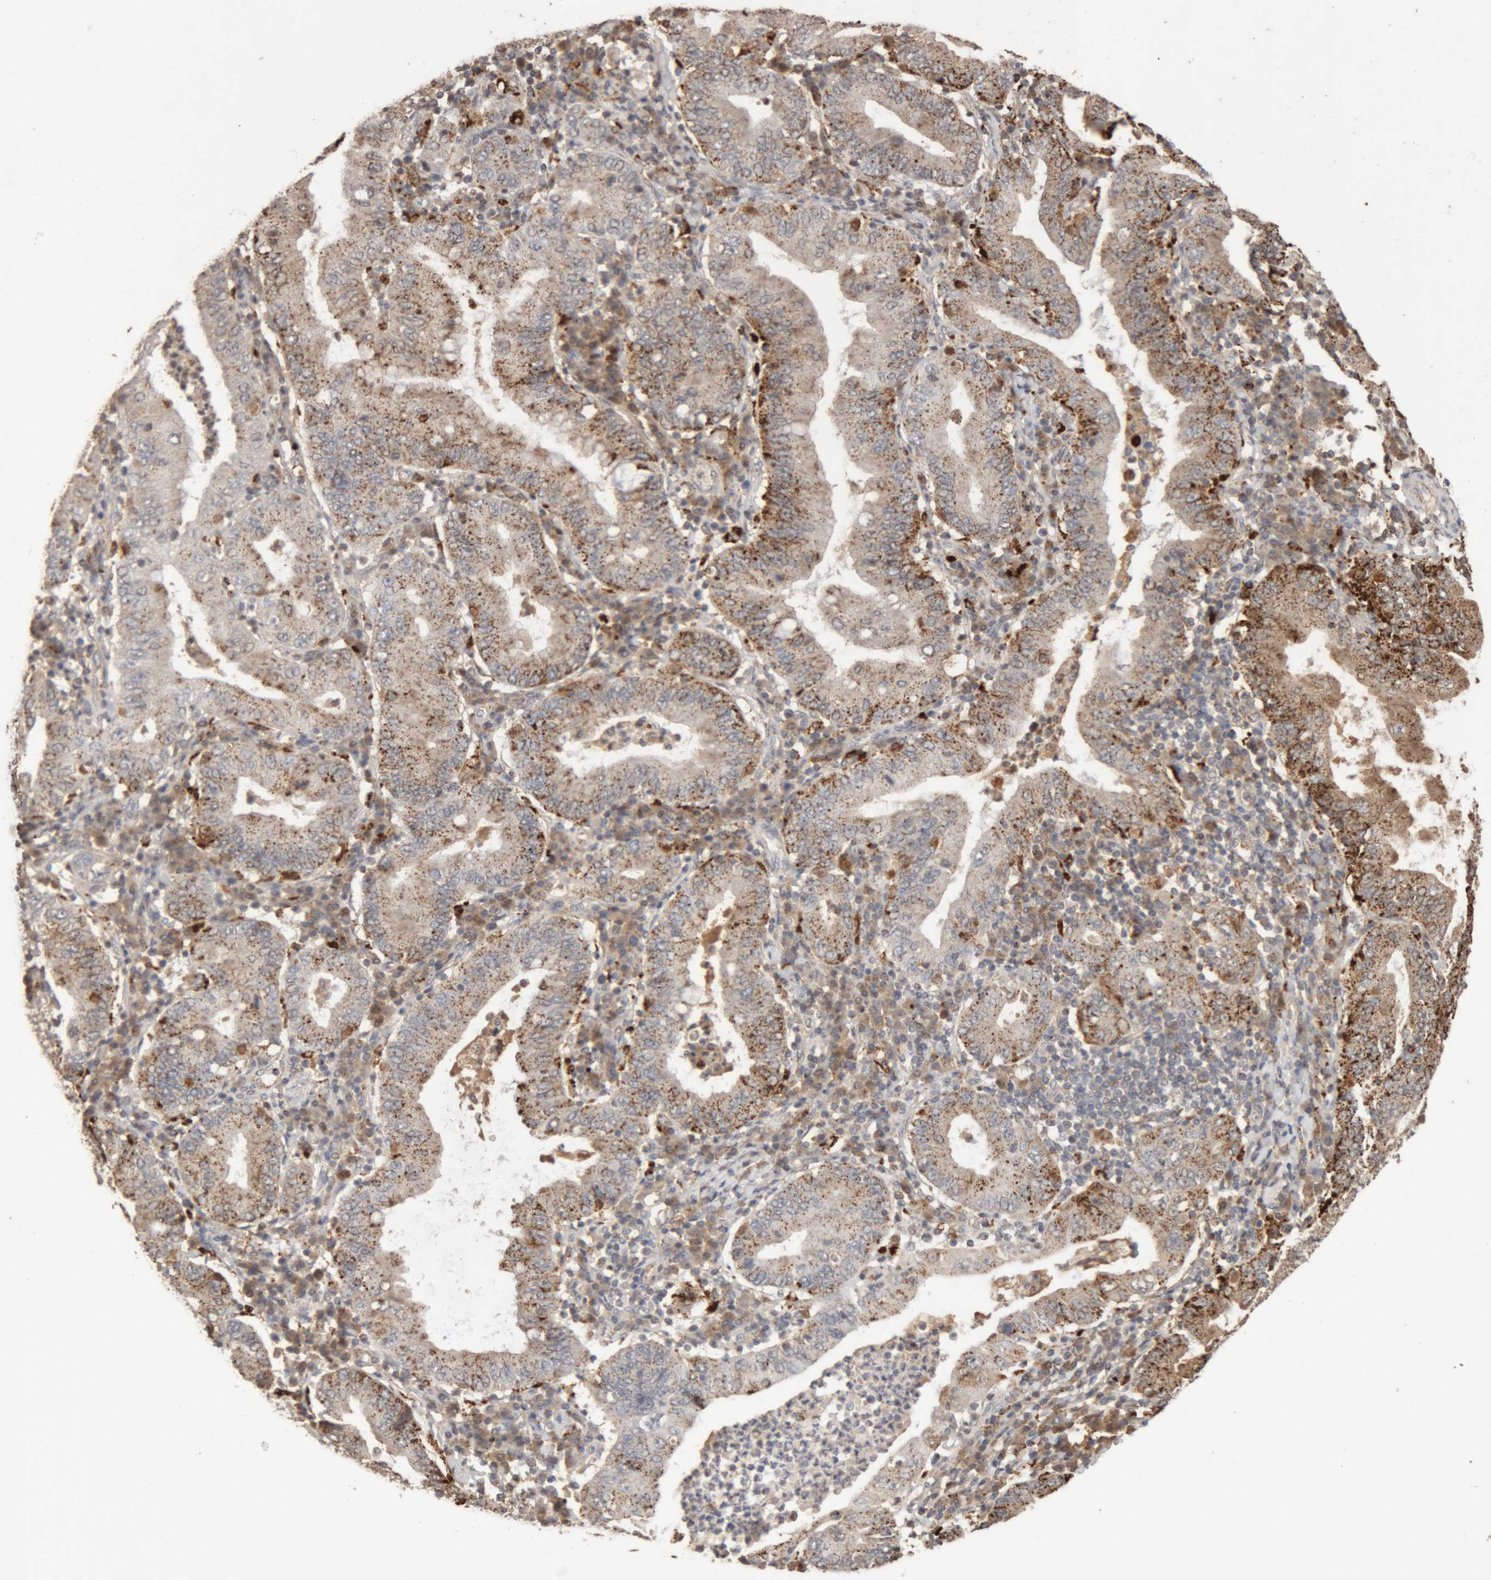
{"staining": {"intensity": "moderate", "quantity": ">75%", "location": "cytoplasmic/membranous"}, "tissue": "stomach cancer", "cell_type": "Tumor cells", "image_type": "cancer", "snomed": [{"axis": "morphology", "description": "Normal tissue, NOS"}, {"axis": "morphology", "description": "Adenocarcinoma, NOS"}, {"axis": "topography", "description": "Esophagus"}, {"axis": "topography", "description": "Stomach, upper"}, {"axis": "topography", "description": "Peripheral nerve tissue"}], "caption": "A high-resolution image shows immunohistochemistry (IHC) staining of adenocarcinoma (stomach), which exhibits moderate cytoplasmic/membranous staining in approximately >75% of tumor cells. The staining was performed using DAB to visualize the protein expression in brown, while the nuclei were stained in blue with hematoxylin (Magnification: 20x).", "gene": "ARSA", "patient": {"sex": "male", "age": 62}}